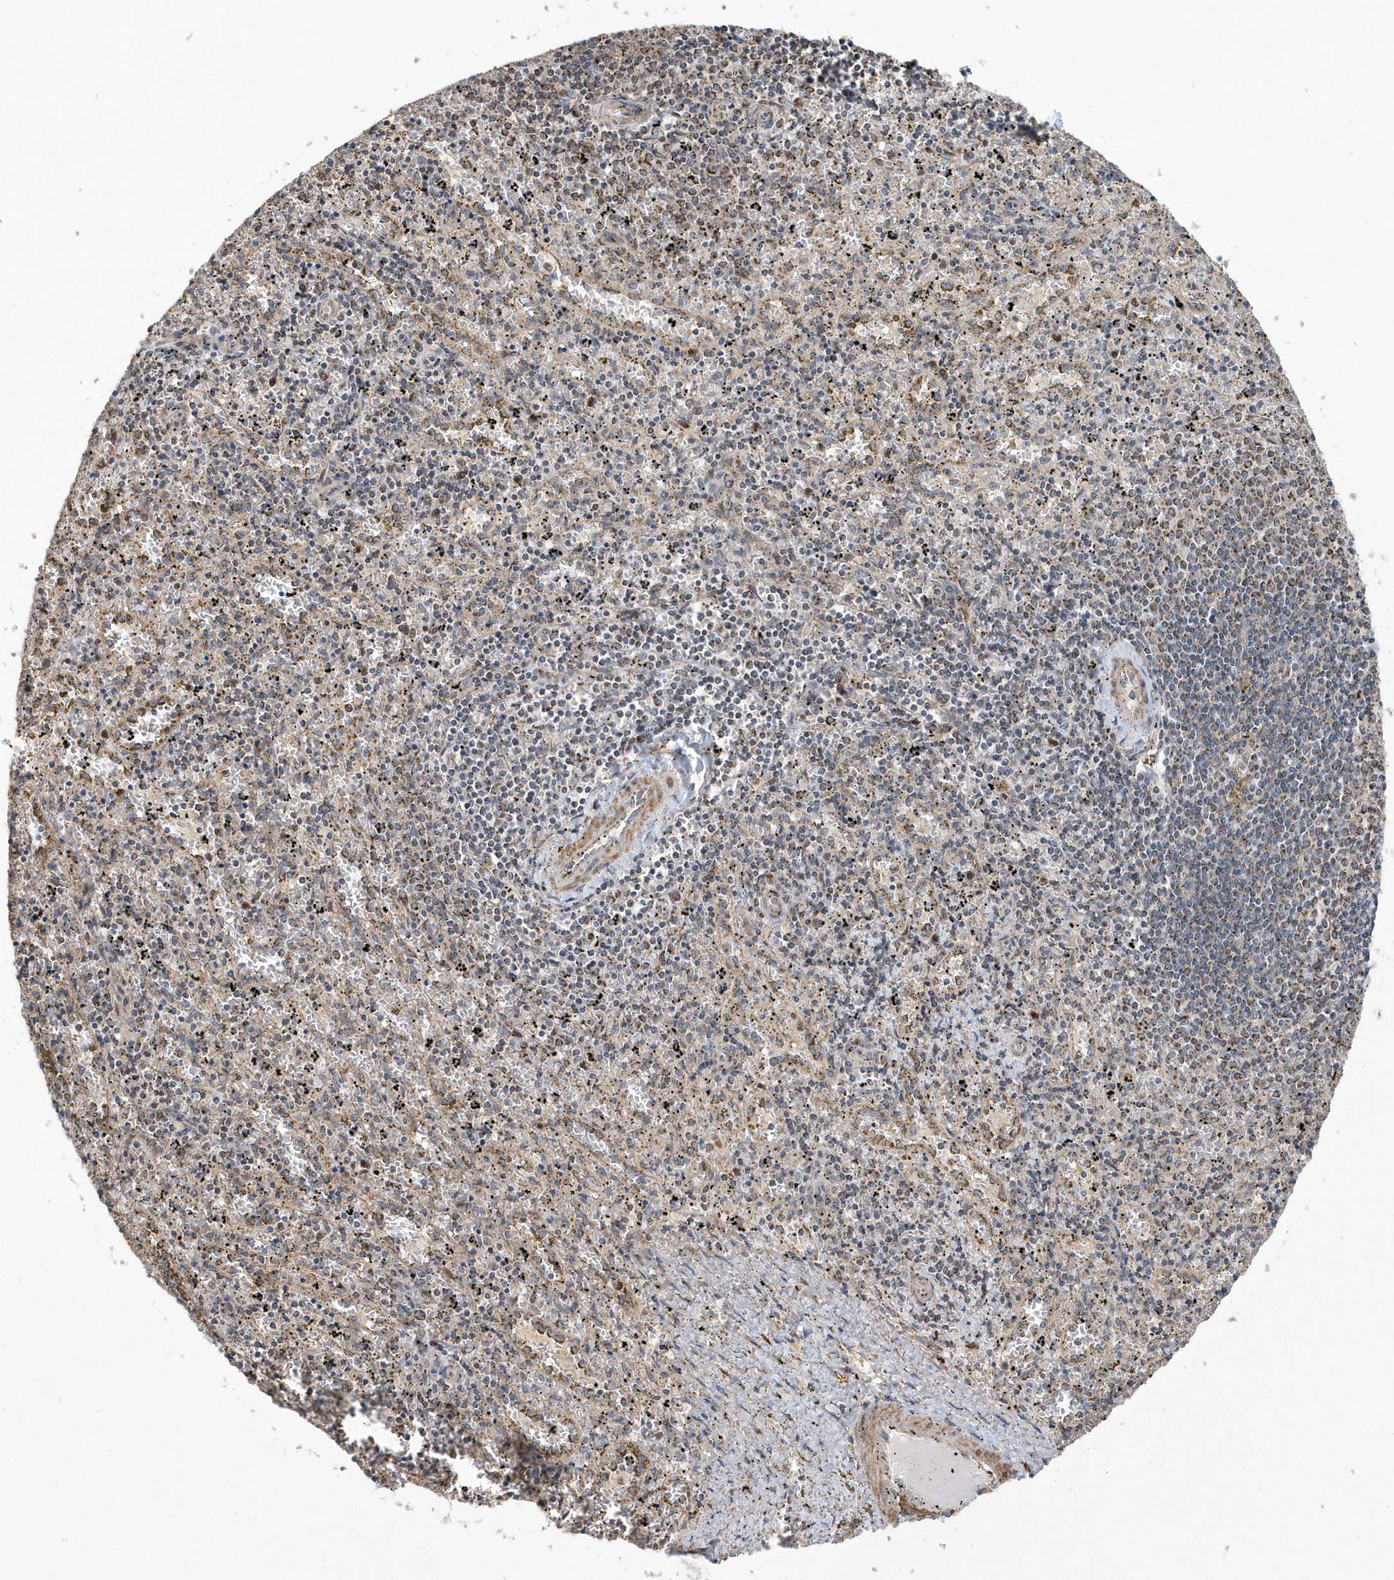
{"staining": {"intensity": "weak", "quantity": ">75%", "location": "cytoplasmic/membranous"}, "tissue": "spleen", "cell_type": "Cells in red pulp", "image_type": "normal", "snomed": [{"axis": "morphology", "description": "Normal tissue, NOS"}, {"axis": "topography", "description": "Spleen"}], "caption": "IHC of unremarkable human spleen reveals low levels of weak cytoplasmic/membranous positivity in approximately >75% of cells in red pulp. (IHC, brightfield microscopy, high magnification).", "gene": "SLX9", "patient": {"sex": "male", "age": 11}}